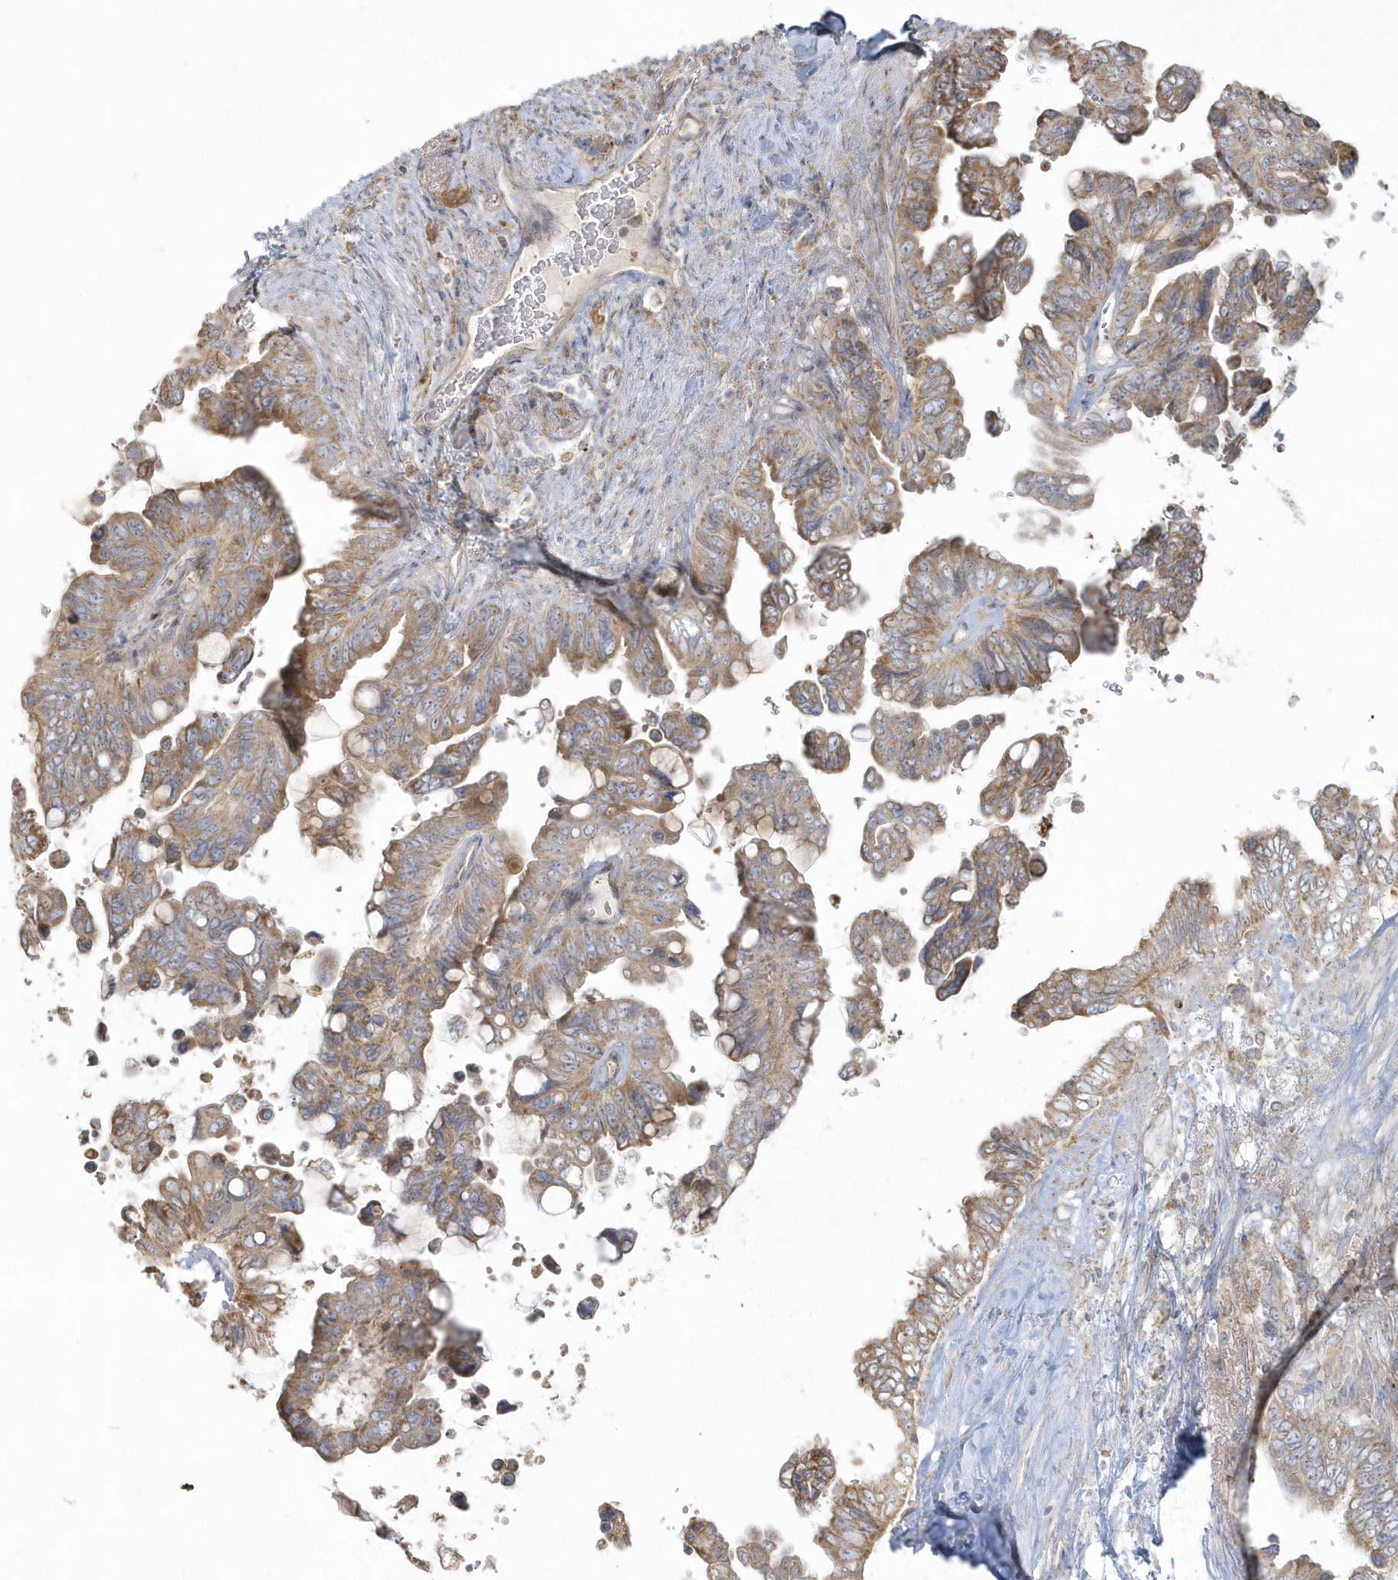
{"staining": {"intensity": "moderate", "quantity": ">75%", "location": "cytoplasmic/membranous"}, "tissue": "pancreatic cancer", "cell_type": "Tumor cells", "image_type": "cancer", "snomed": [{"axis": "morphology", "description": "Adenocarcinoma, NOS"}, {"axis": "topography", "description": "Pancreas"}], "caption": "The immunohistochemical stain highlights moderate cytoplasmic/membranous positivity in tumor cells of pancreatic adenocarcinoma tissue.", "gene": "BLTP3A", "patient": {"sex": "female", "age": 72}}